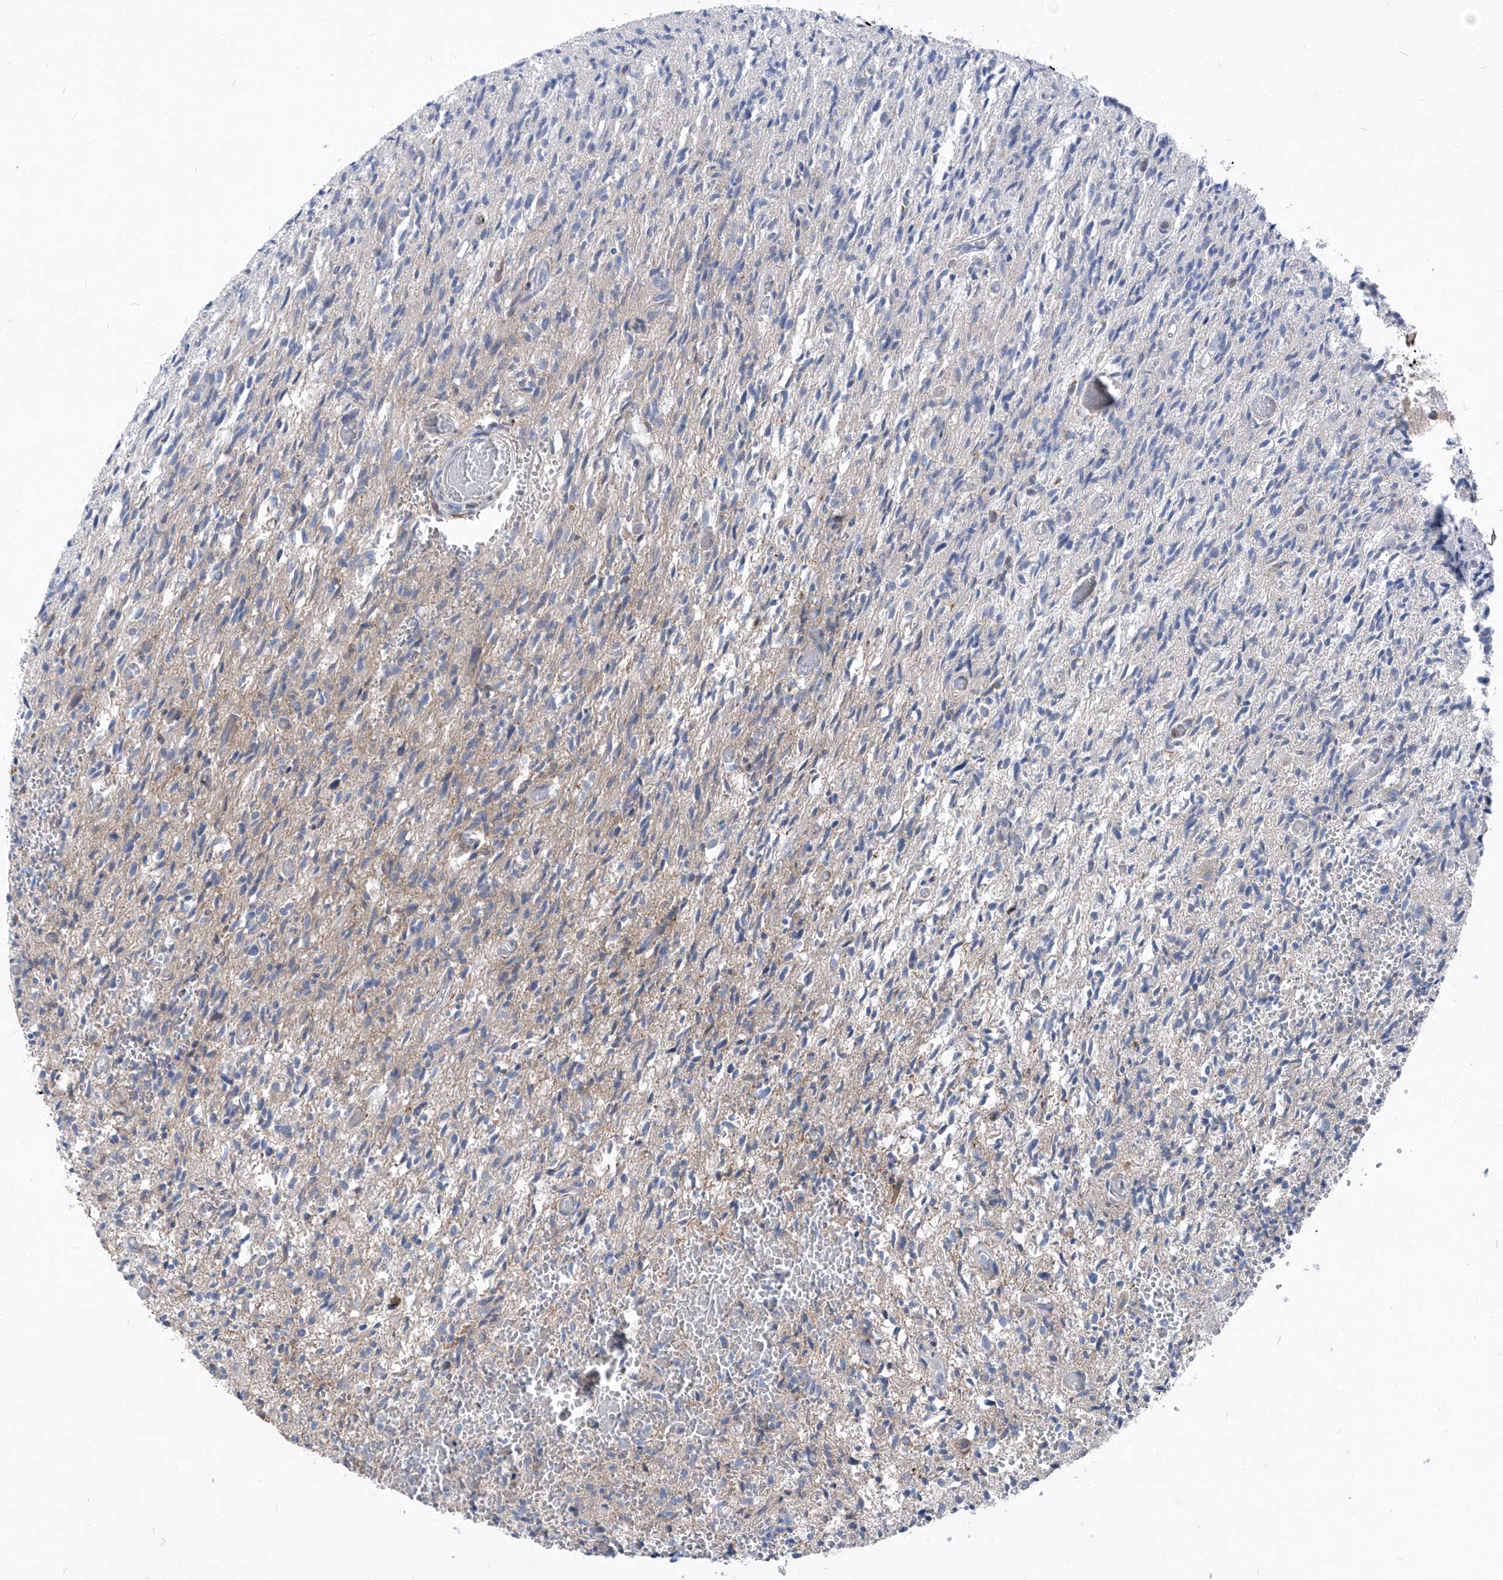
{"staining": {"intensity": "negative", "quantity": "none", "location": "none"}, "tissue": "glioma", "cell_type": "Tumor cells", "image_type": "cancer", "snomed": [{"axis": "morphology", "description": "Glioma, malignant, High grade"}, {"axis": "topography", "description": "Brain"}], "caption": "Tumor cells show no significant expression in glioma.", "gene": "EPHA8", "patient": {"sex": "female", "age": 57}}